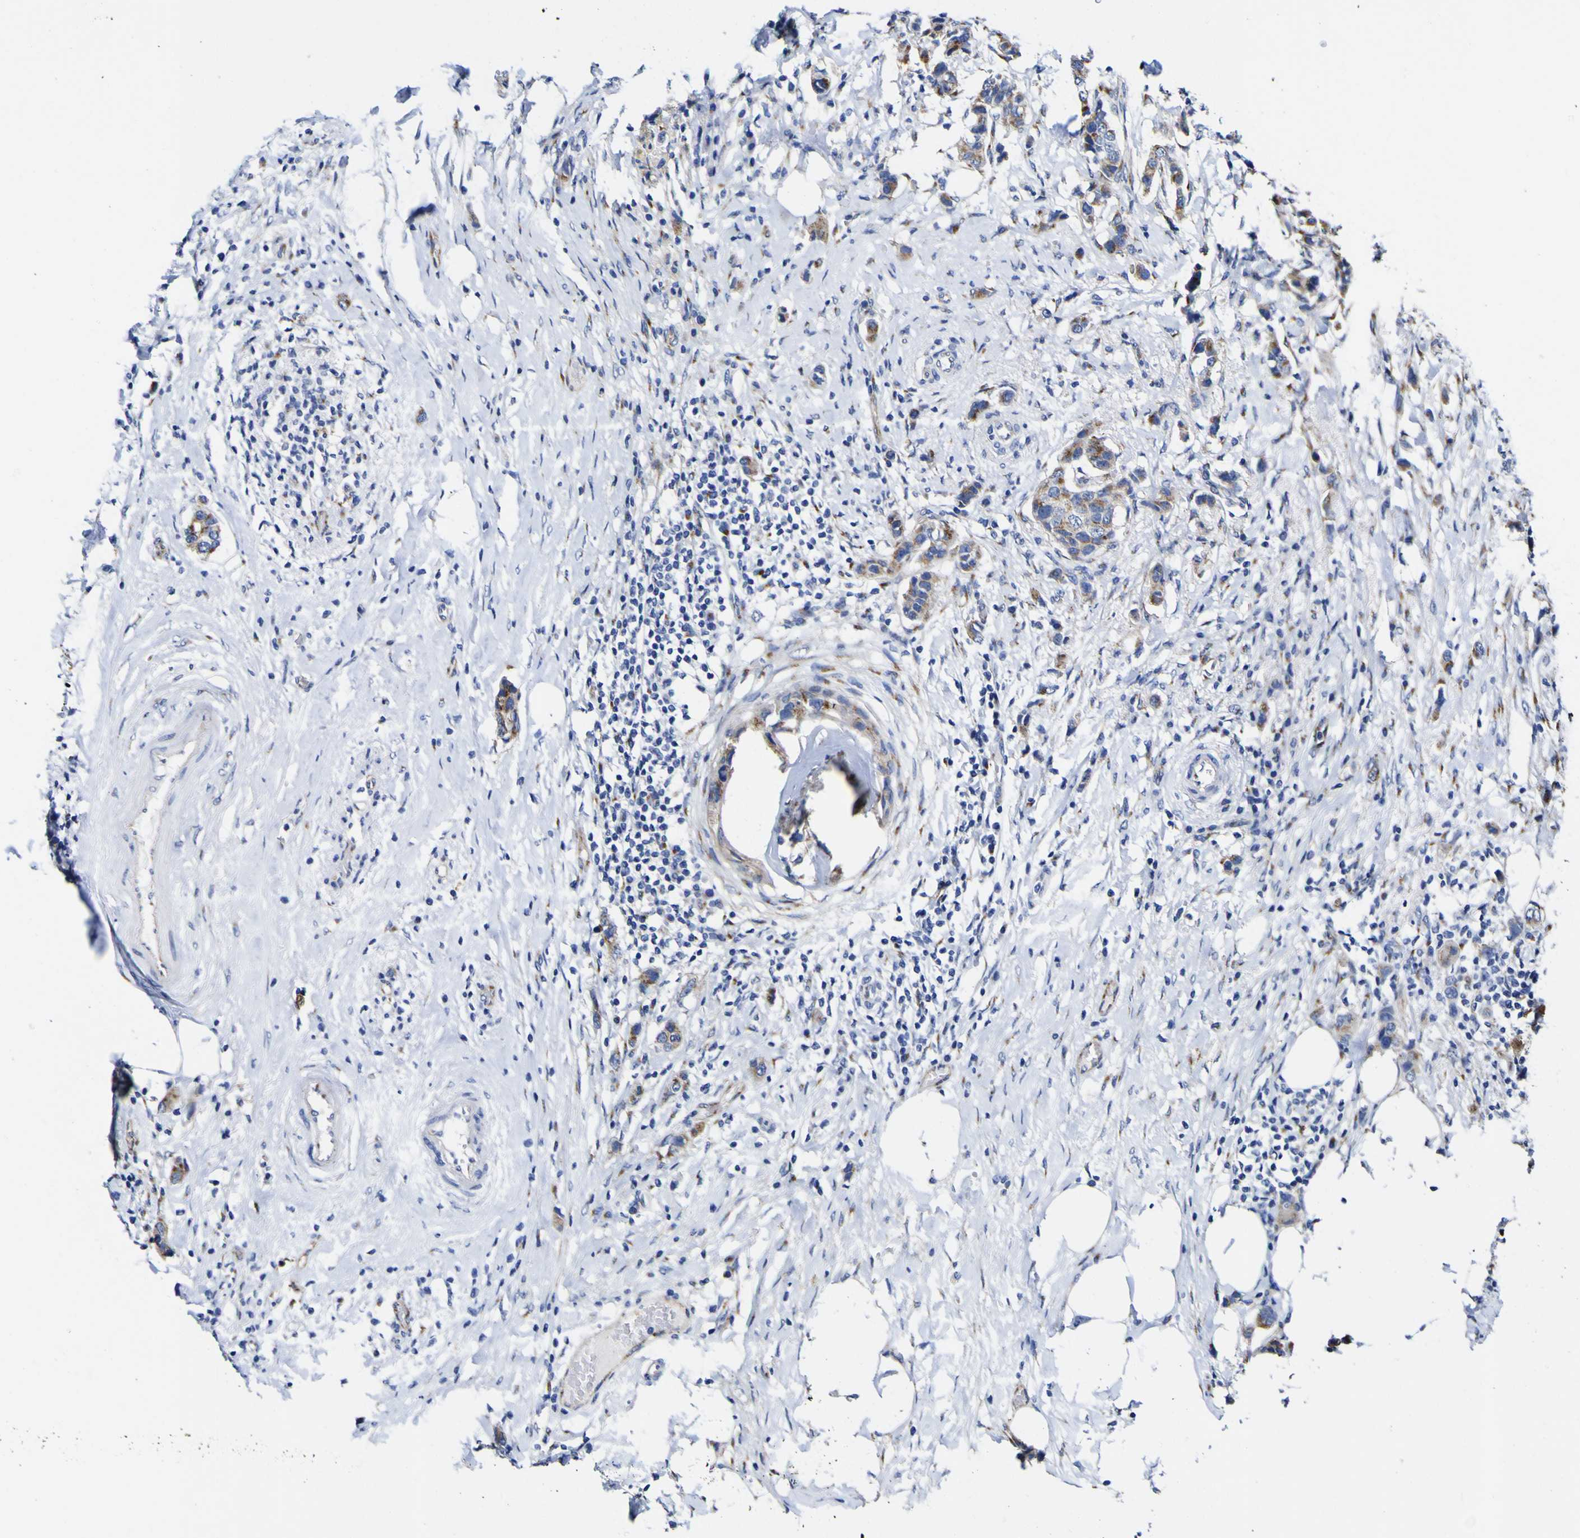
{"staining": {"intensity": "moderate", "quantity": ">75%", "location": "cytoplasmic/membranous"}, "tissue": "breast cancer", "cell_type": "Tumor cells", "image_type": "cancer", "snomed": [{"axis": "morphology", "description": "Normal tissue, NOS"}, {"axis": "morphology", "description": "Duct carcinoma"}, {"axis": "topography", "description": "Breast"}], "caption": "This photomicrograph shows immunohistochemistry staining of human breast cancer (infiltrating ductal carcinoma), with medium moderate cytoplasmic/membranous expression in about >75% of tumor cells.", "gene": "GOLM1", "patient": {"sex": "female", "age": 50}}